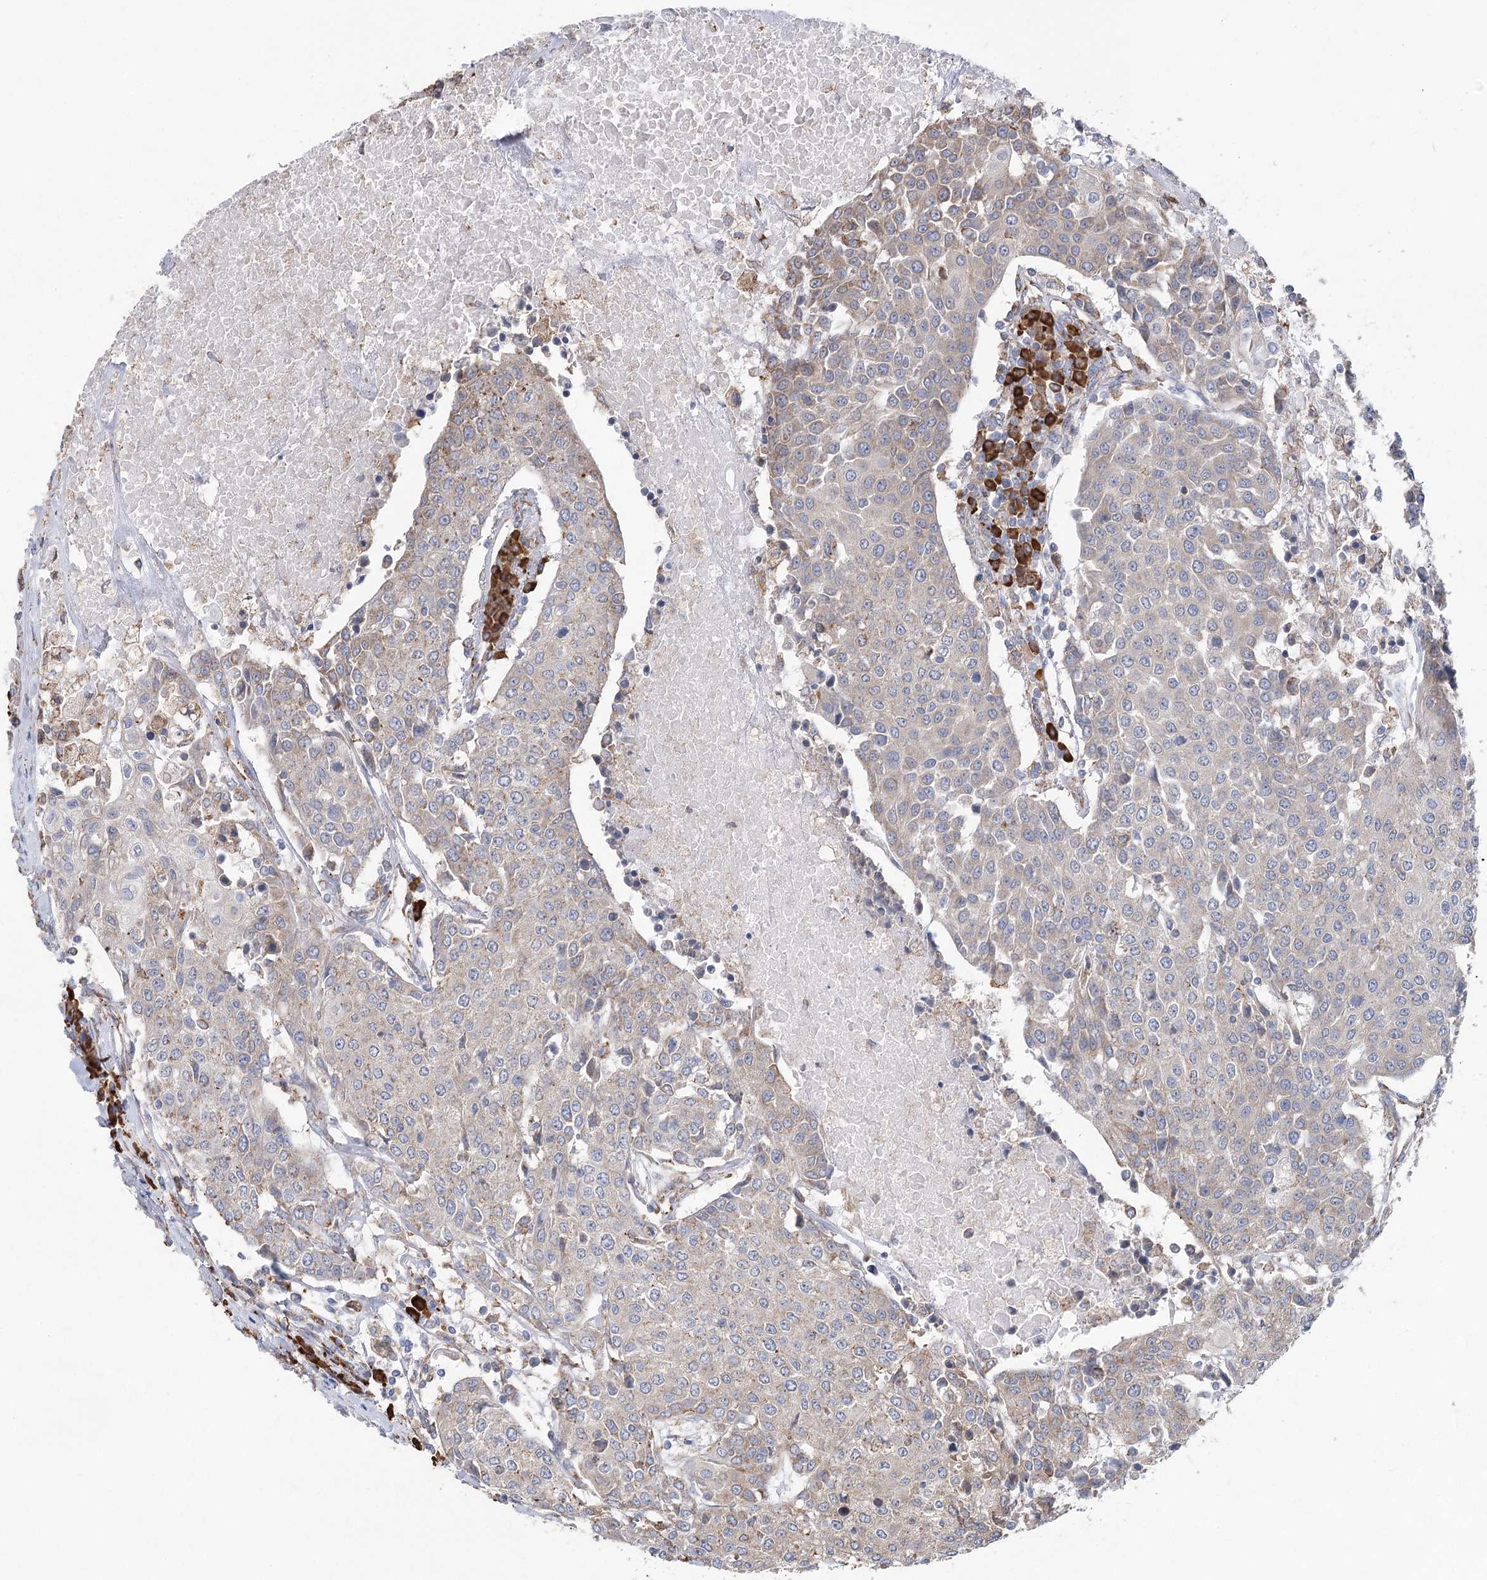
{"staining": {"intensity": "weak", "quantity": "<25%", "location": "cytoplasmic/membranous"}, "tissue": "urothelial cancer", "cell_type": "Tumor cells", "image_type": "cancer", "snomed": [{"axis": "morphology", "description": "Urothelial carcinoma, High grade"}, {"axis": "topography", "description": "Urinary bladder"}], "caption": "This micrograph is of urothelial cancer stained with immunohistochemistry to label a protein in brown with the nuclei are counter-stained blue. There is no staining in tumor cells.", "gene": "METTL24", "patient": {"sex": "female", "age": 85}}